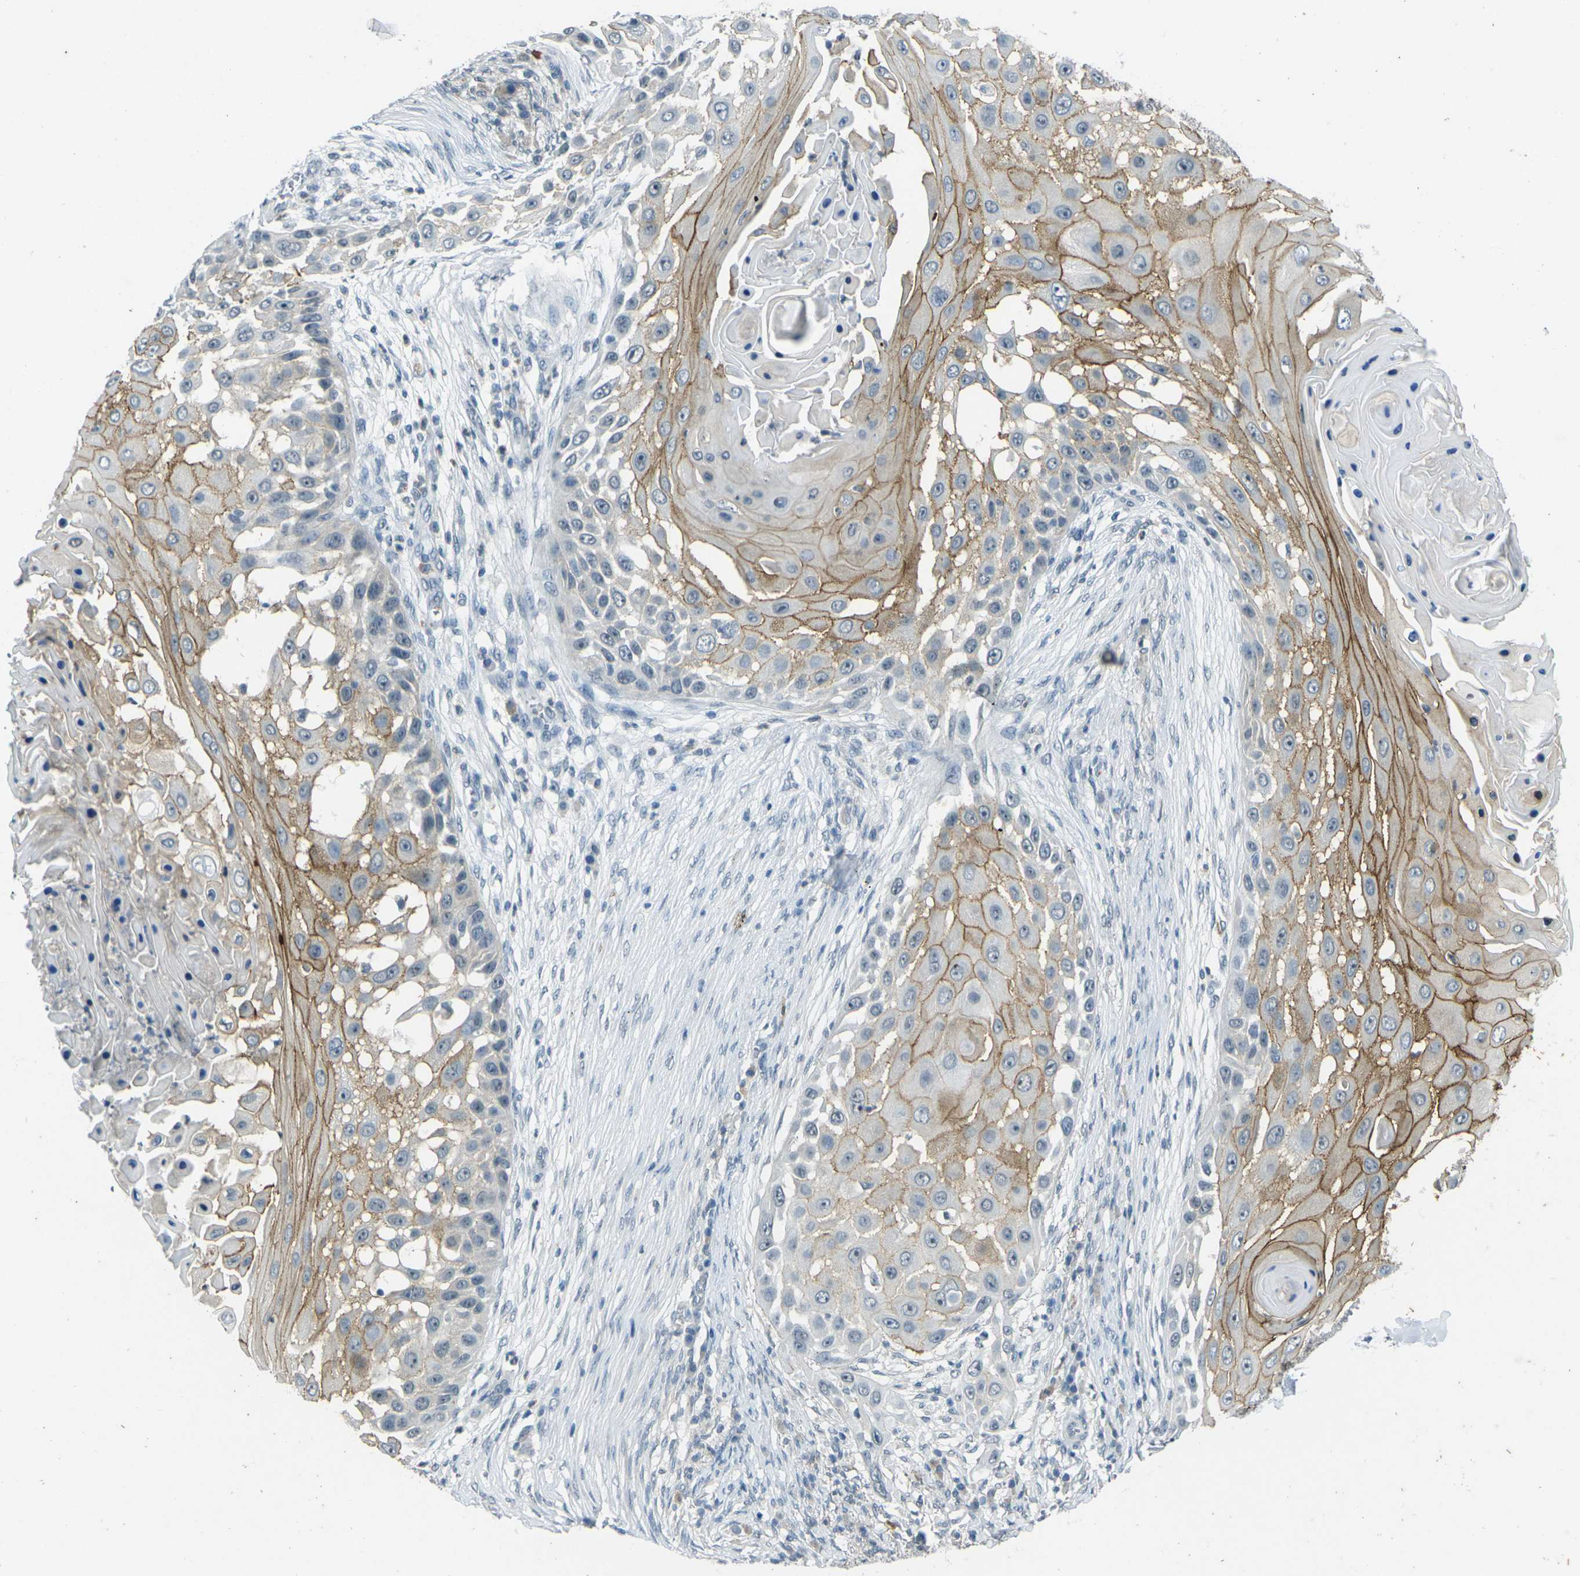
{"staining": {"intensity": "strong", "quantity": "25%-75%", "location": "cytoplasmic/membranous"}, "tissue": "skin cancer", "cell_type": "Tumor cells", "image_type": "cancer", "snomed": [{"axis": "morphology", "description": "Squamous cell carcinoma, NOS"}, {"axis": "topography", "description": "Skin"}], "caption": "Skin cancer (squamous cell carcinoma) was stained to show a protein in brown. There is high levels of strong cytoplasmic/membranous staining in about 25%-75% of tumor cells.", "gene": "SPTBN2", "patient": {"sex": "female", "age": 44}}